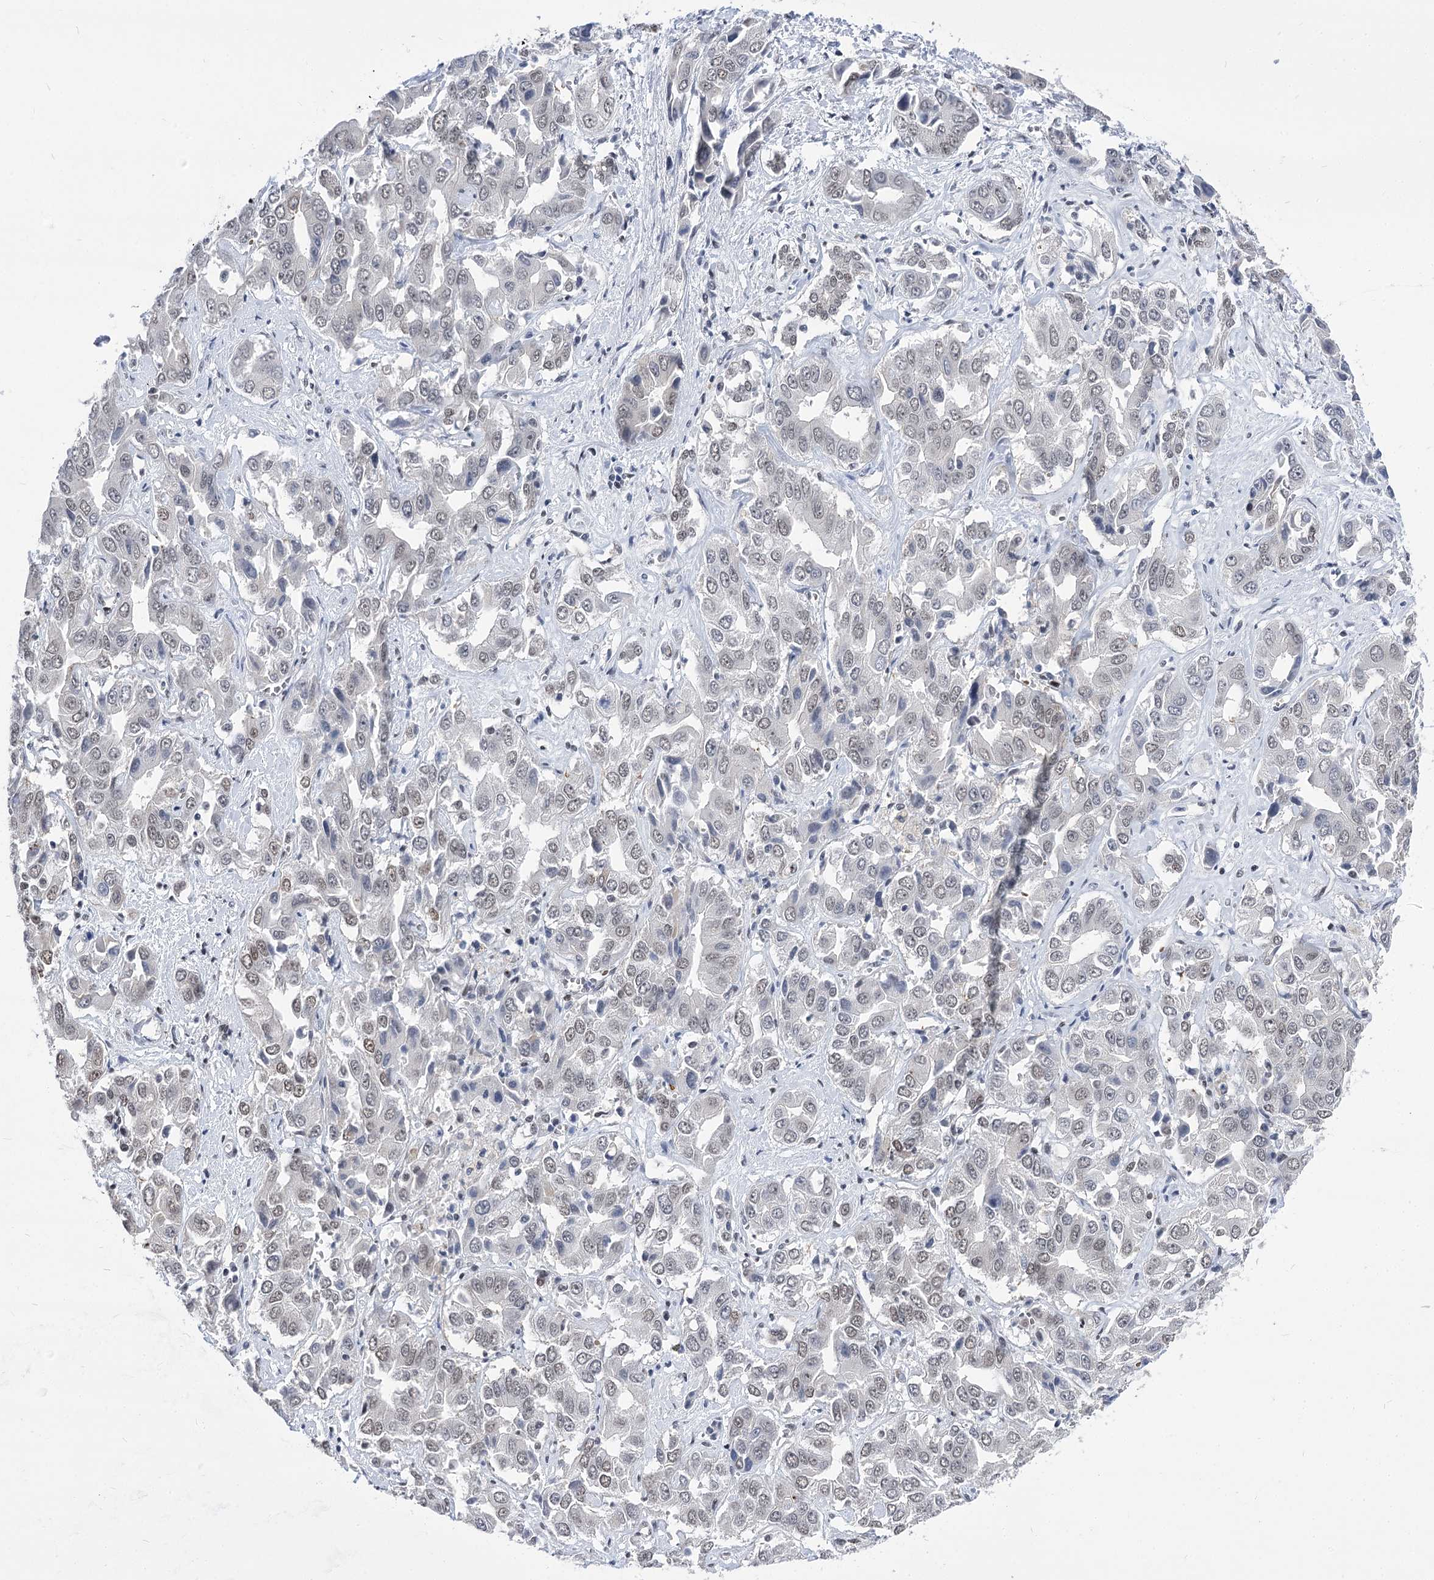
{"staining": {"intensity": "weak", "quantity": "<25%", "location": "nuclear"}, "tissue": "liver cancer", "cell_type": "Tumor cells", "image_type": "cancer", "snomed": [{"axis": "morphology", "description": "Cholangiocarcinoma"}, {"axis": "topography", "description": "Liver"}], "caption": "Immunohistochemistry of human cholangiocarcinoma (liver) exhibits no staining in tumor cells.", "gene": "POU4F3", "patient": {"sex": "female", "age": 52}}